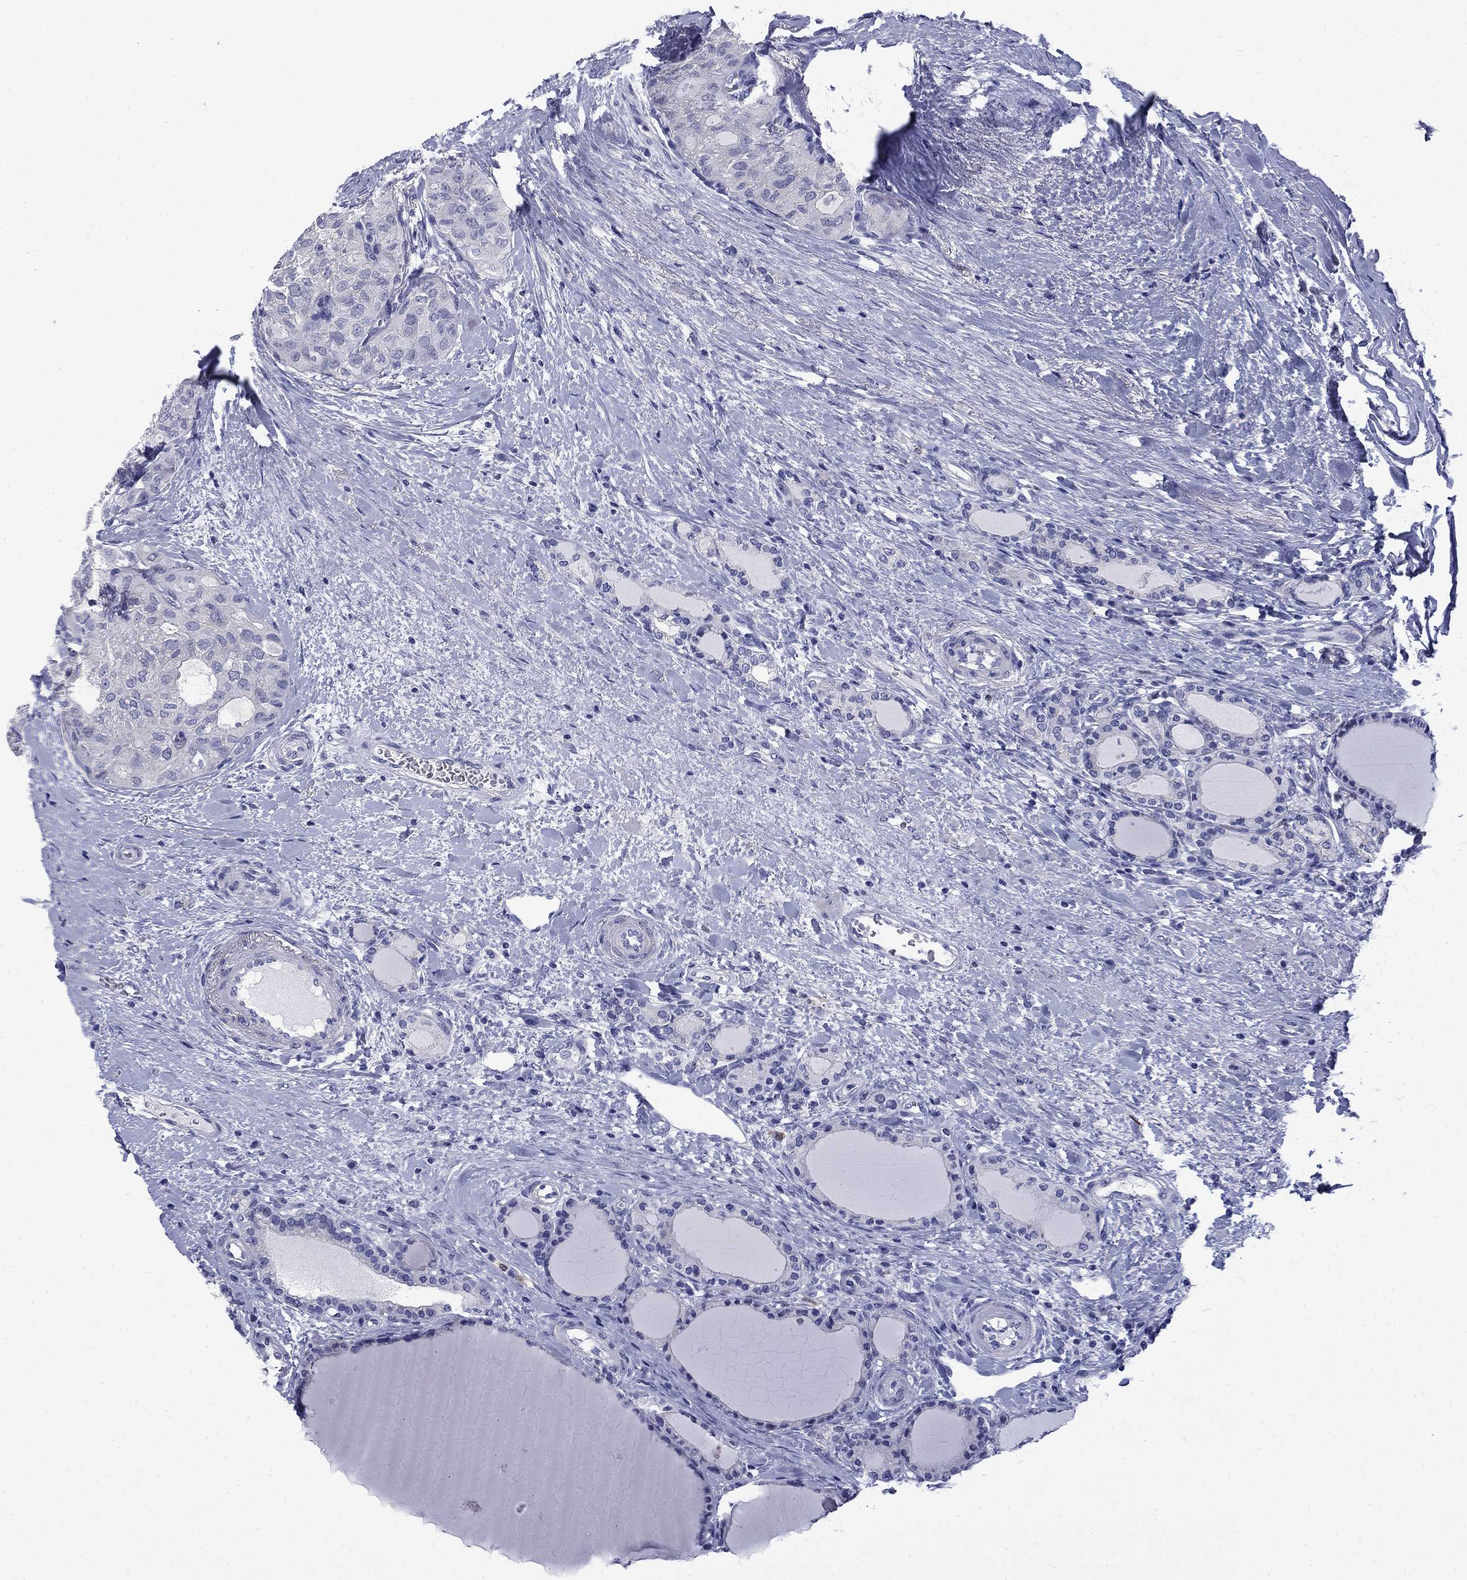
{"staining": {"intensity": "negative", "quantity": "none", "location": "none"}, "tissue": "thyroid cancer", "cell_type": "Tumor cells", "image_type": "cancer", "snomed": [{"axis": "morphology", "description": "Follicular adenoma carcinoma, NOS"}, {"axis": "topography", "description": "Thyroid gland"}], "caption": "Thyroid cancer stained for a protein using immunohistochemistry (IHC) reveals no expression tumor cells.", "gene": "SERPINB2", "patient": {"sex": "male", "age": 75}}